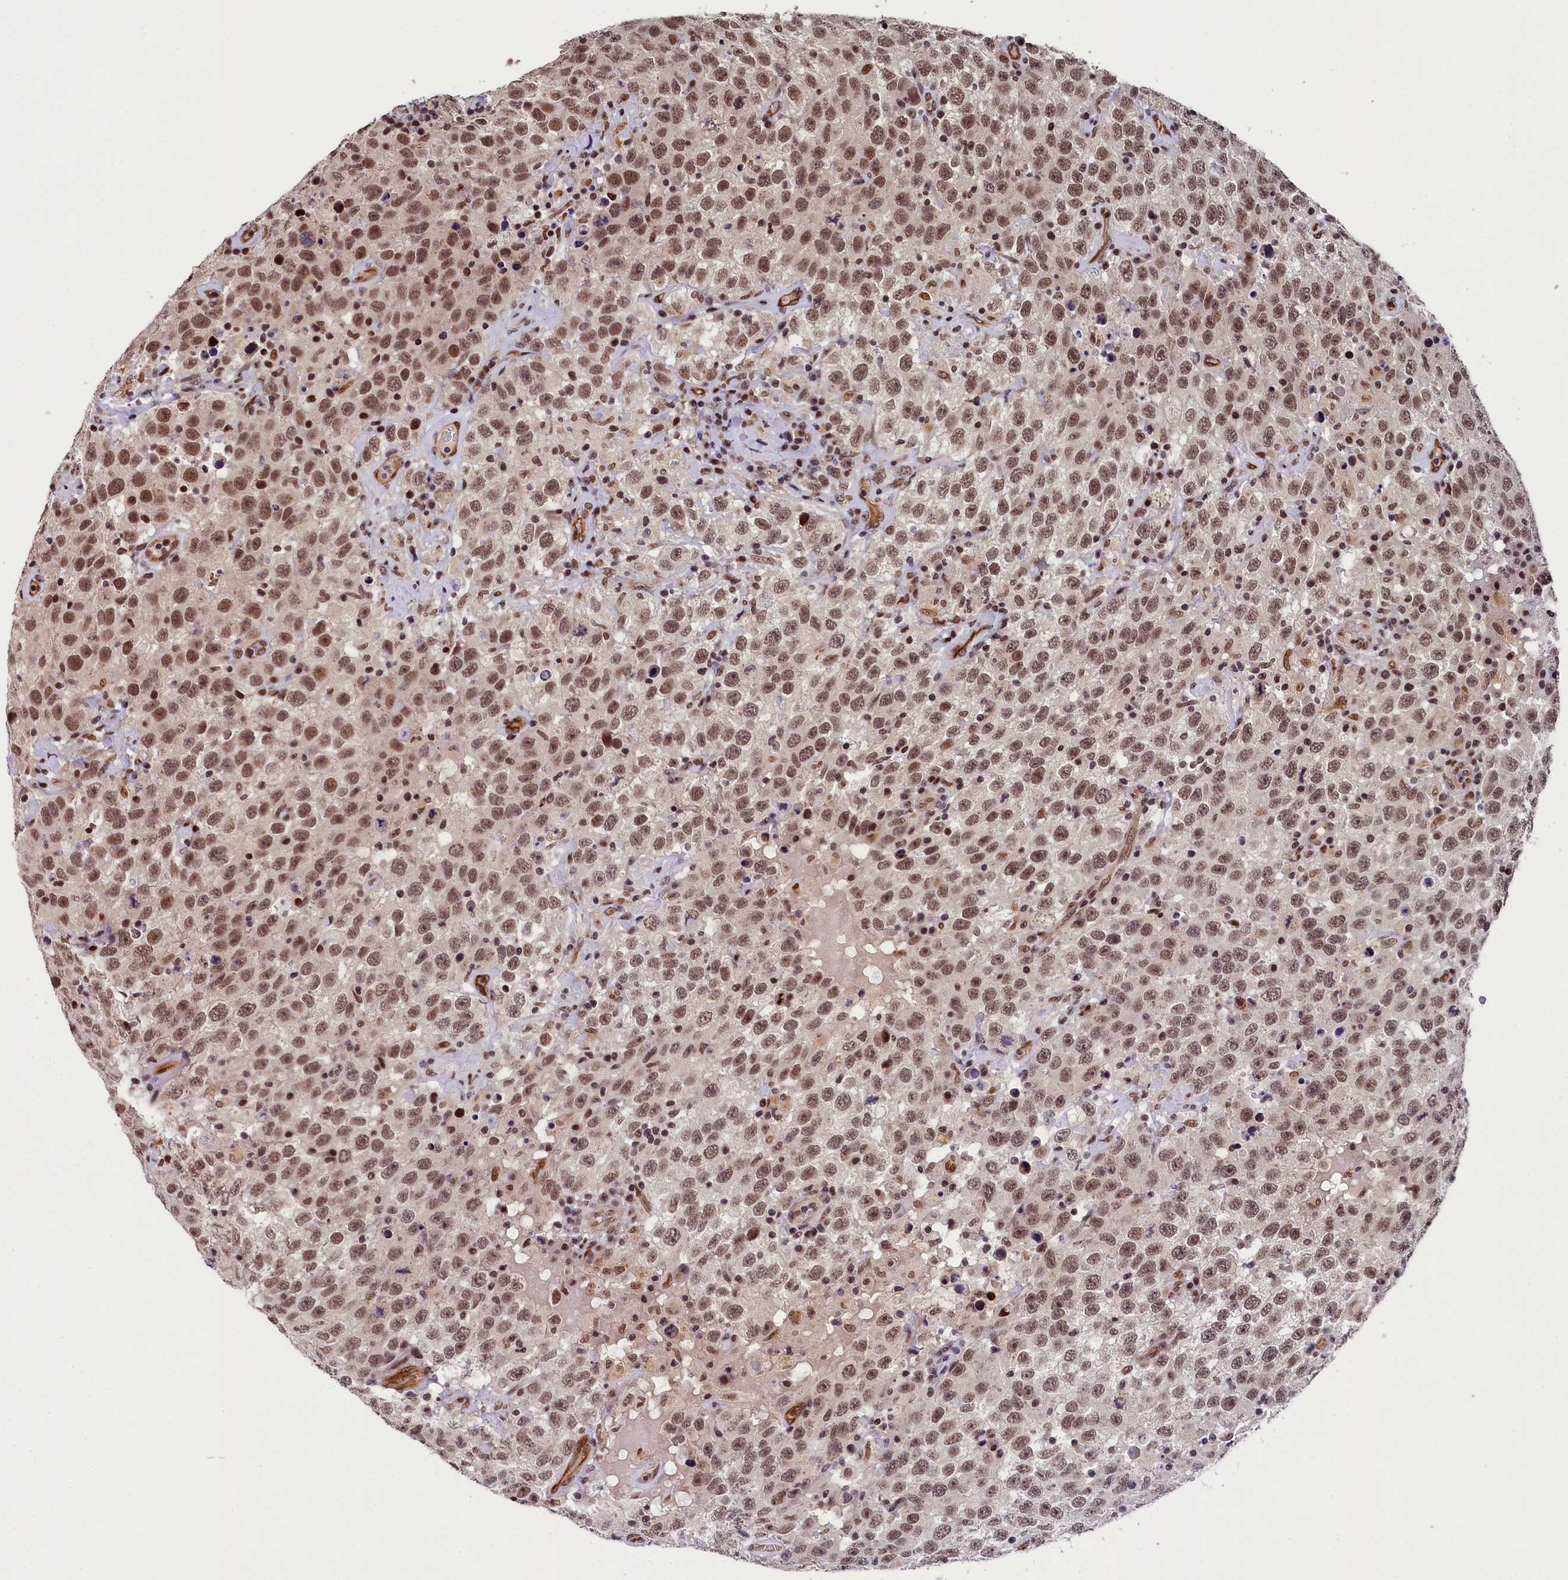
{"staining": {"intensity": "moderate", "quantity": ">75%", "location": "nuclear"}, "tissue": "testis cancer", "cell_type": "Tumor cells", "image_type": "cancer", "snomed": [{"axis": "morphology", "description": "Seminoma, NOS"}, {"axis": "topography", "description": "Testis"}], "caption": "IHC (DAB) staining of human testis seminoma displays moderate nuclear protein staining in about >75% of tumor cells. (DAB IHC with brightfield microscopy, high magnification).", "gene": "ADIG", "patient": {"sex": "male", "age": 41}}